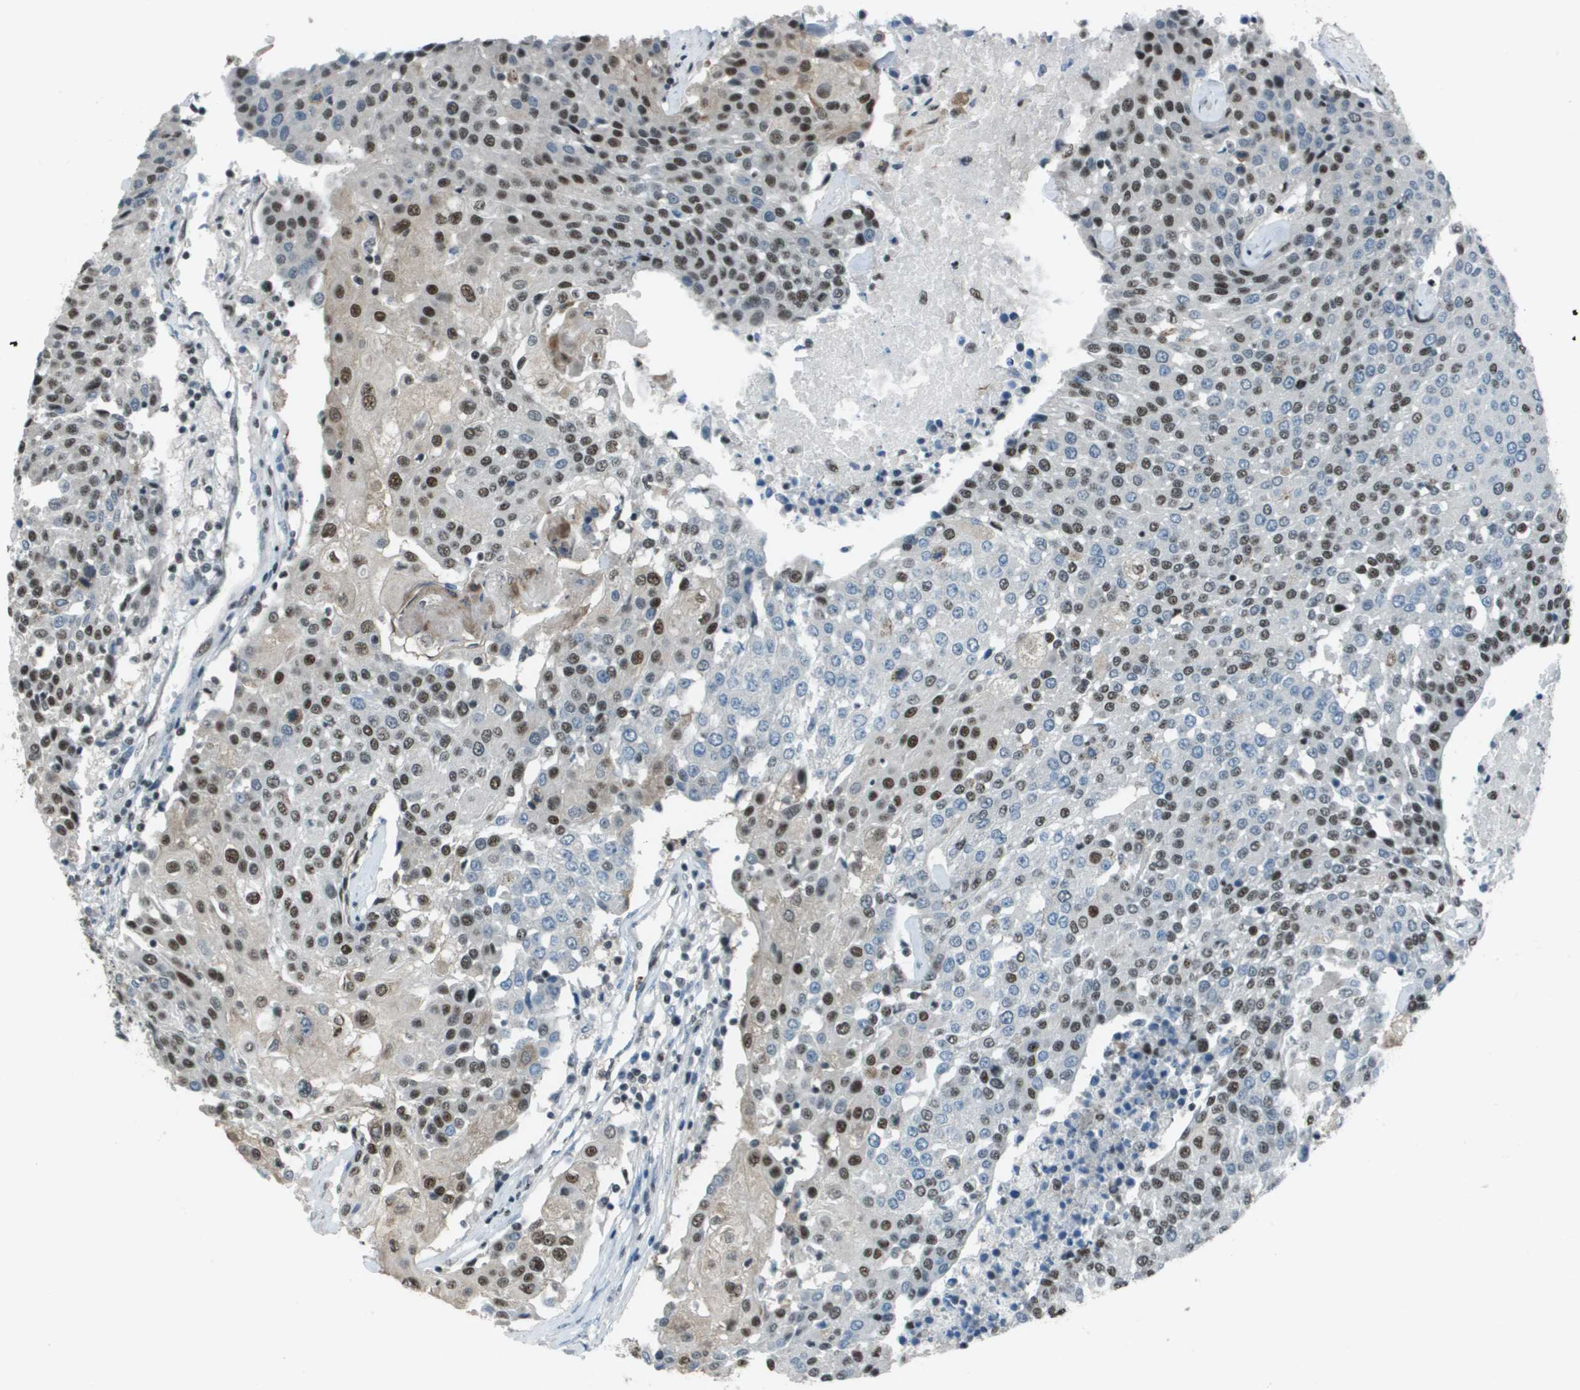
{"staining": {"intensity": "moderate", "quantity": "25%-75%", "location": "nuclear"}, "tissue": "urothelial cancer", "cell_type": "Tumor cells", "image_type": "cancer", "snomed": [{"axis": "morphology", "description": "Urothelial carcinoma, High grade"}, {"axis": "topography", "description": "Urinary bladder"}], "caption": "High-power microscopy captured an IHC image of high-grade urothelial carcinoma, revealing moderate nuclear expression in about 25%-75% of tumor cells.", "gene": "DEPDC1", "patient": {"sex": "female", "age": 85}}